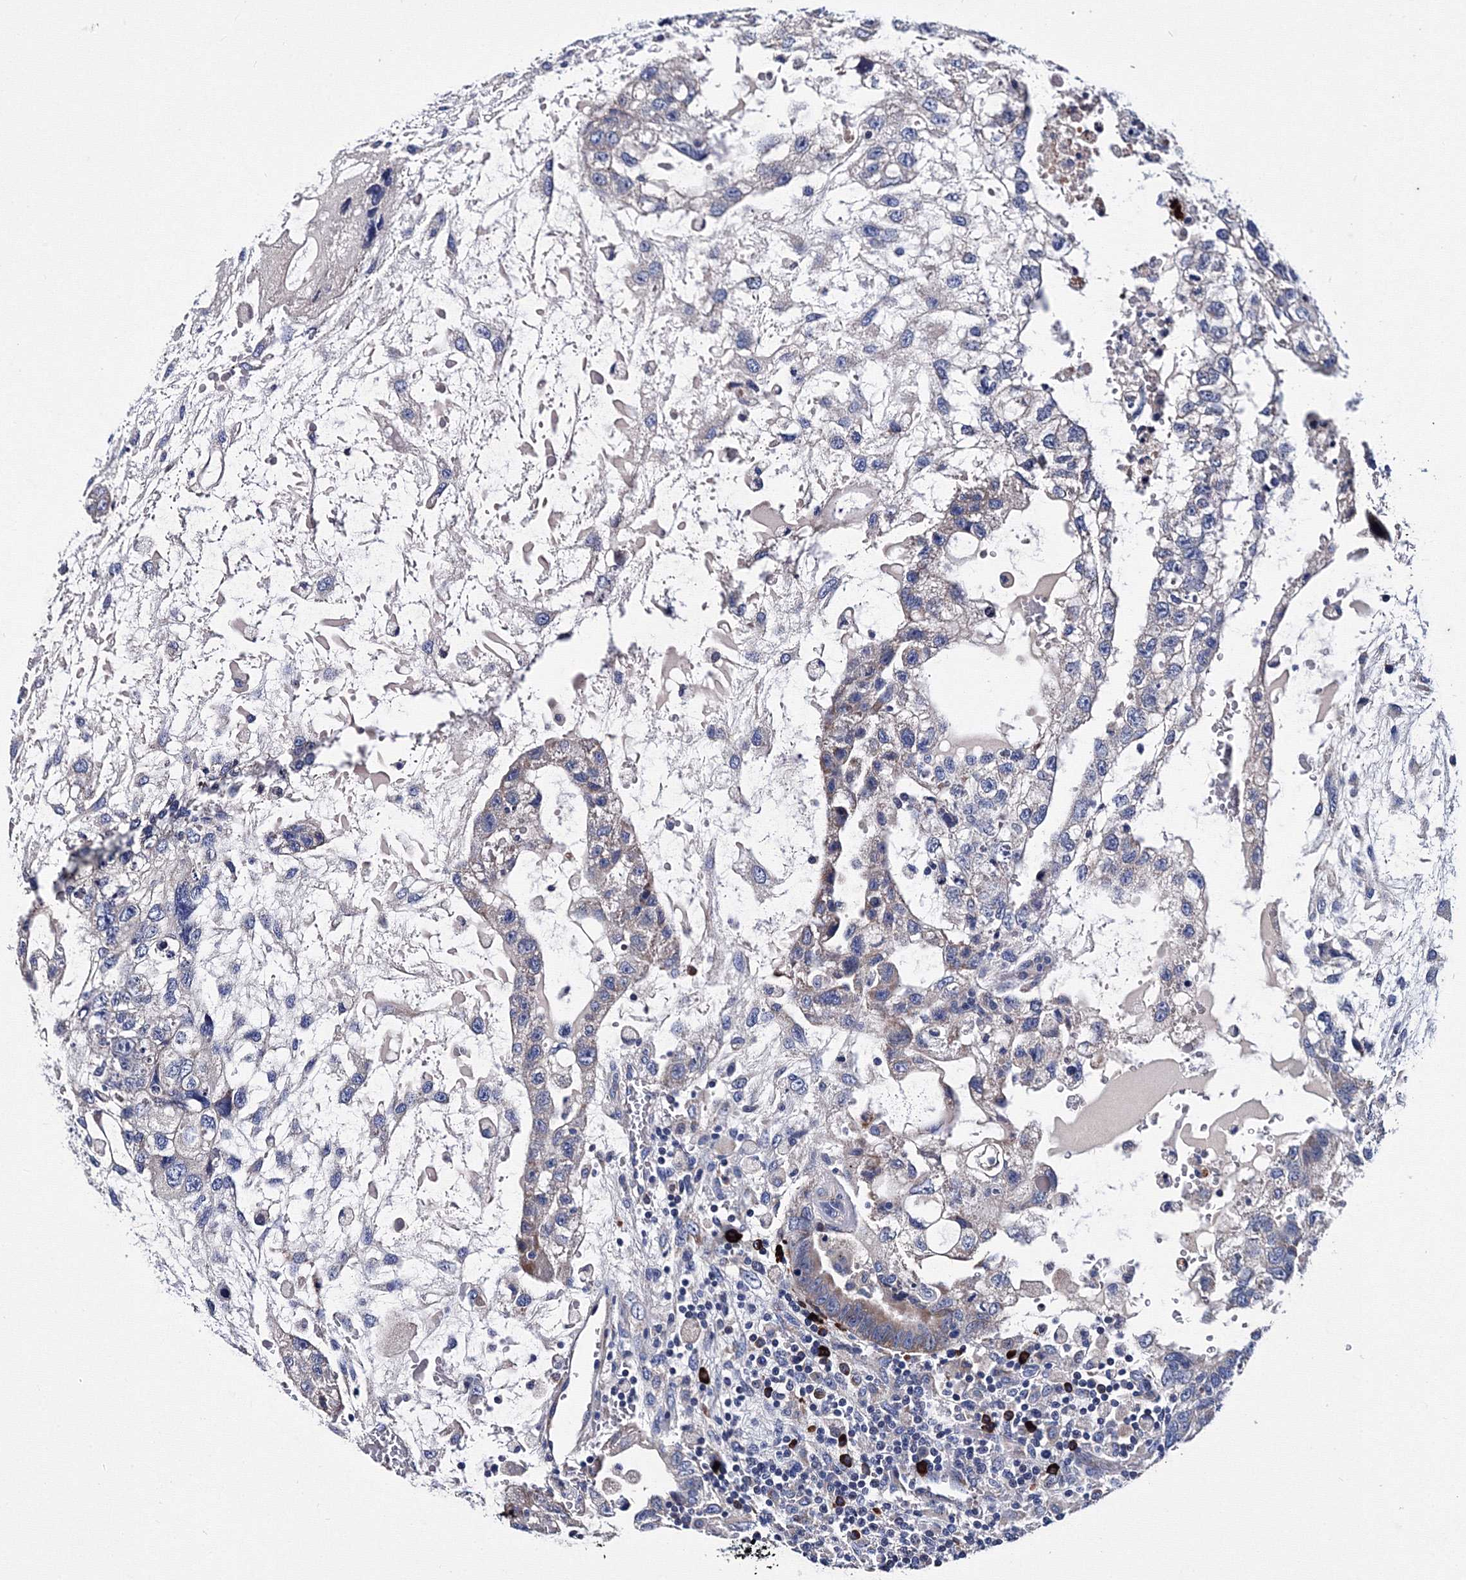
{"staining": {"intensity": "weak", "quantity": "<25%", "location": "cytoplasmic/membranous"}, "tissue": "testis cancer", "cell_type": "Tumor cells", "image_type": "cancer", "snomed": [{"axis": "morphology", "description": "Carcinoma, Embryonal, NOS"}, {"axis": "topography", "description": "Testis"}], "caption": "An immunohistochemistry micrograph of embryonal carcinoma (testis) is shown. There is no staining in tumor cells of embryonal carcinoma (testis). (Brightfield microscopy of DAB (3,3'-diaminobenzidine) immunohistochemistry (IHC) at high magnification).", "gene": "TRPM2", "patient": {"sex": "male", "age": 36}}